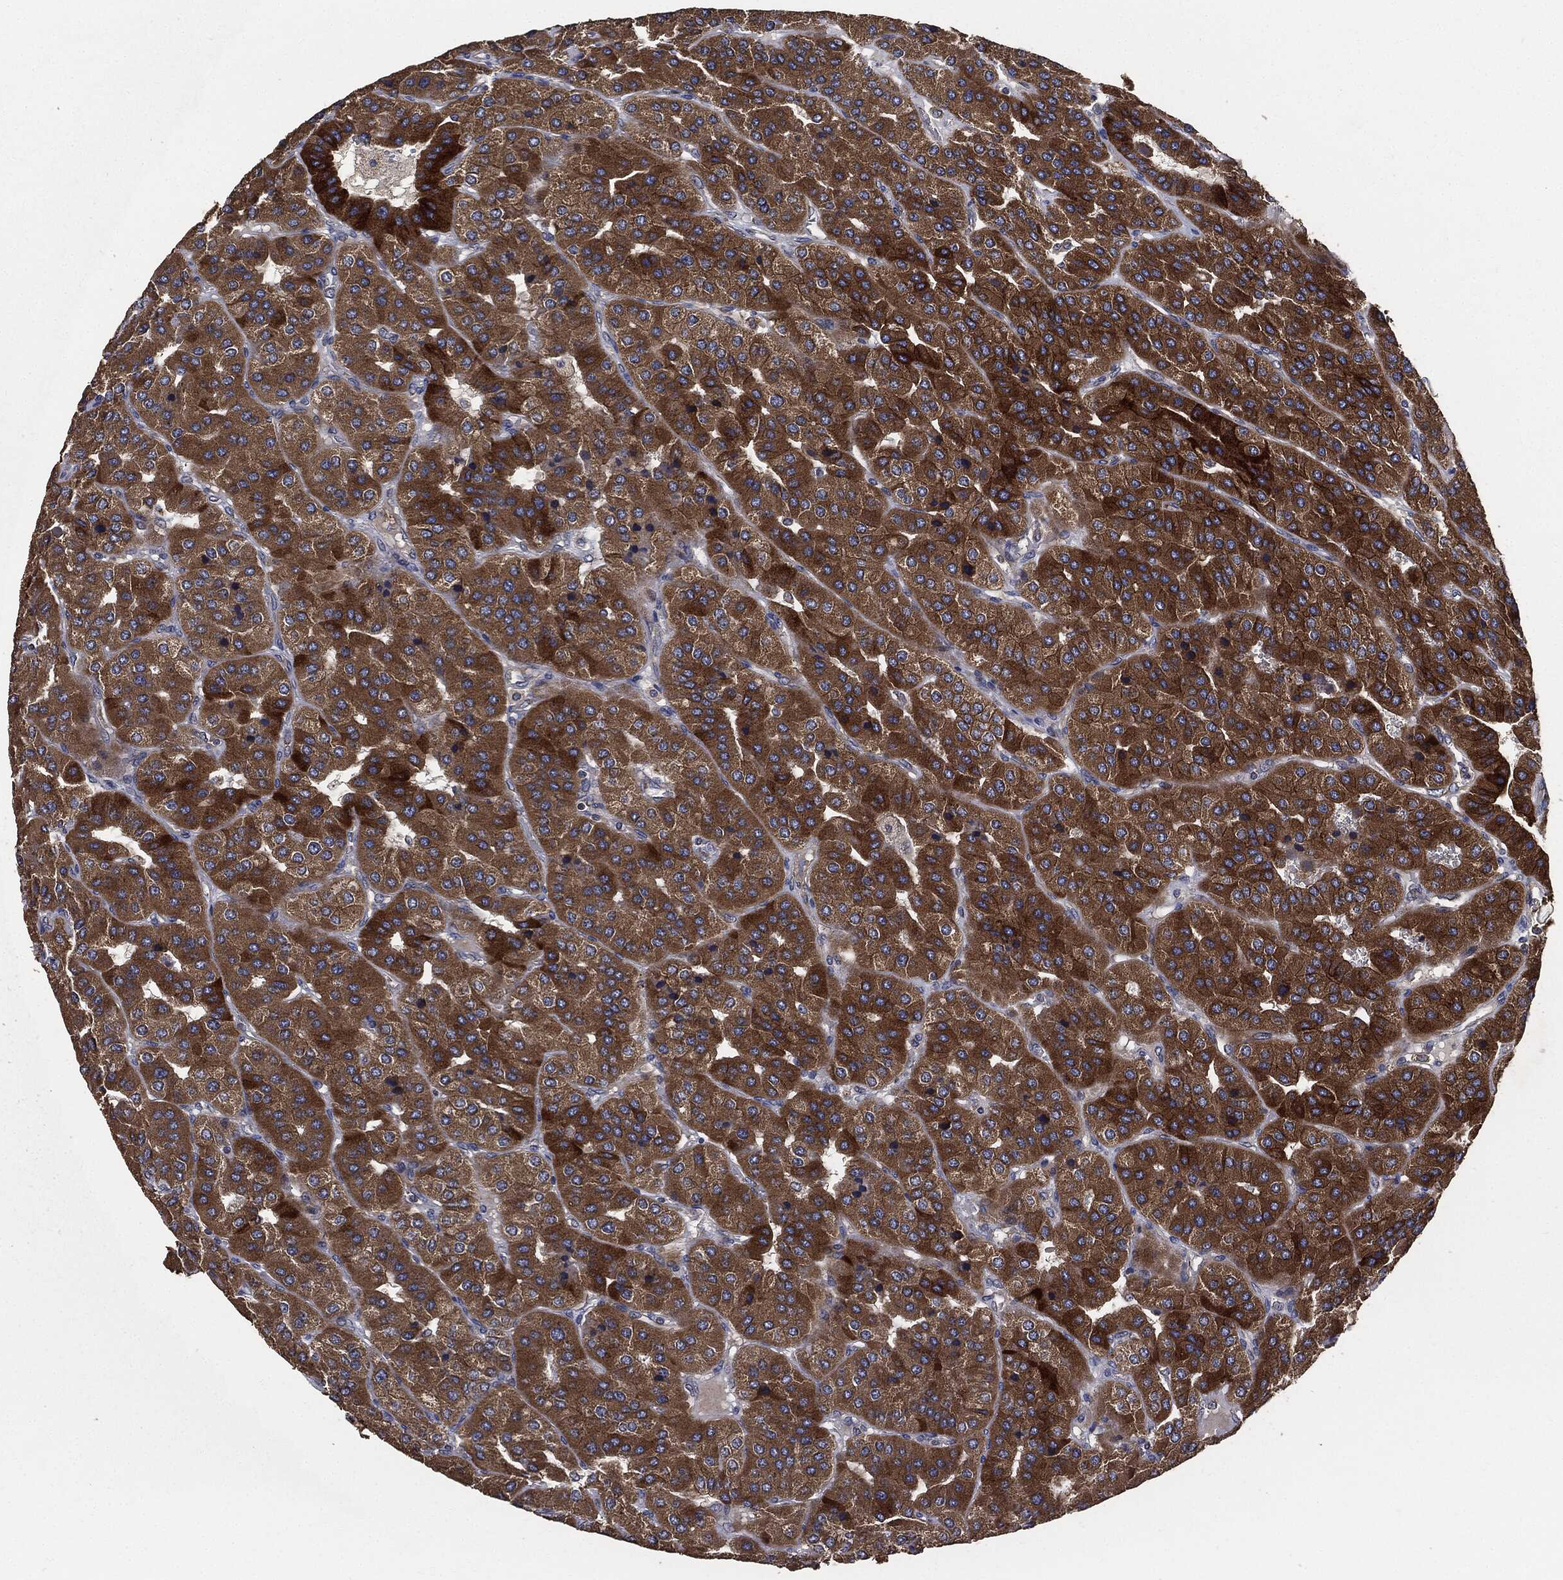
{"staining": {"intensity": "strong", "quantity": "25%-75%", "location": "cytoplasmic/membranous"}, "tissue": "parathyroid gland", "cell_type": "Glandular cells", "image_type": "normal", "snomed": [{"axis": "morphology", "description": "Normal tissue, NOS"}, {"axis": "morphology", "description": "Adenoma, NOS"}, {"axis": "topography", "description": "Parathyroid gland"}], "caption": "Immunohistochemistry (IHC) histopathology image of benign human parathyroid gland stained for a protein (brown), which exhibits high levels of strong cytoplasmic/membranous expression in about 25%-75% of glandular cells.", "gene": "STK3", "patient": {"sex": "female", "age": 86}}